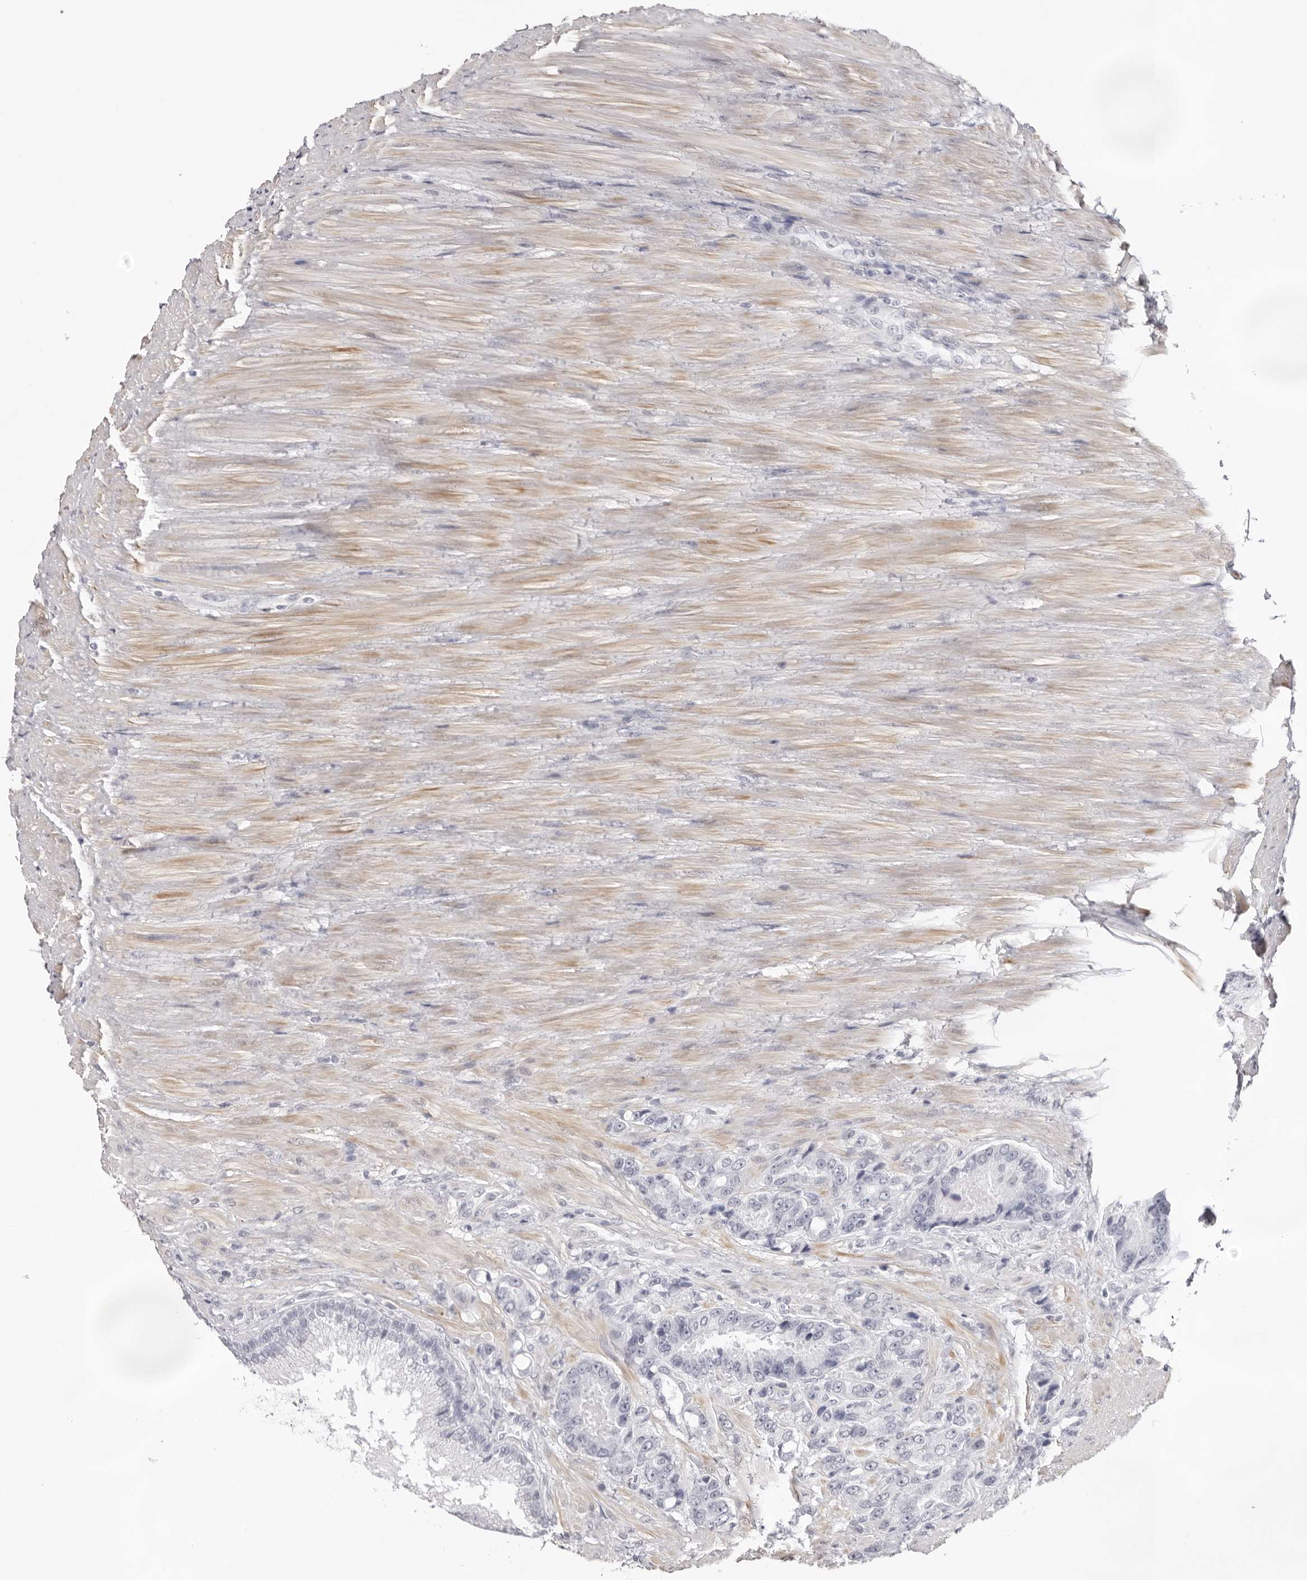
{"staining": {"intensity": "negative", "quantity": "none", "location": "none"}, "tissue": "prostate cancer", "cell_type": "Tumor cells", "image_type": "cancer", "snomed": [{"axis": "morphology", "description": "Adenocarcinoma, High grade"}, {"axis": "topography", "description": "Prostate"}], "caption": "Histopathology image shows no protein positivity in tumor cells of adenocarcinoma (high-grade) (prostate) tissue. (Immunohistochemistry, brightfield microscopy, high magnification).", "gene": "INSL3", "patient": {"sex": "male", "age": 60}}